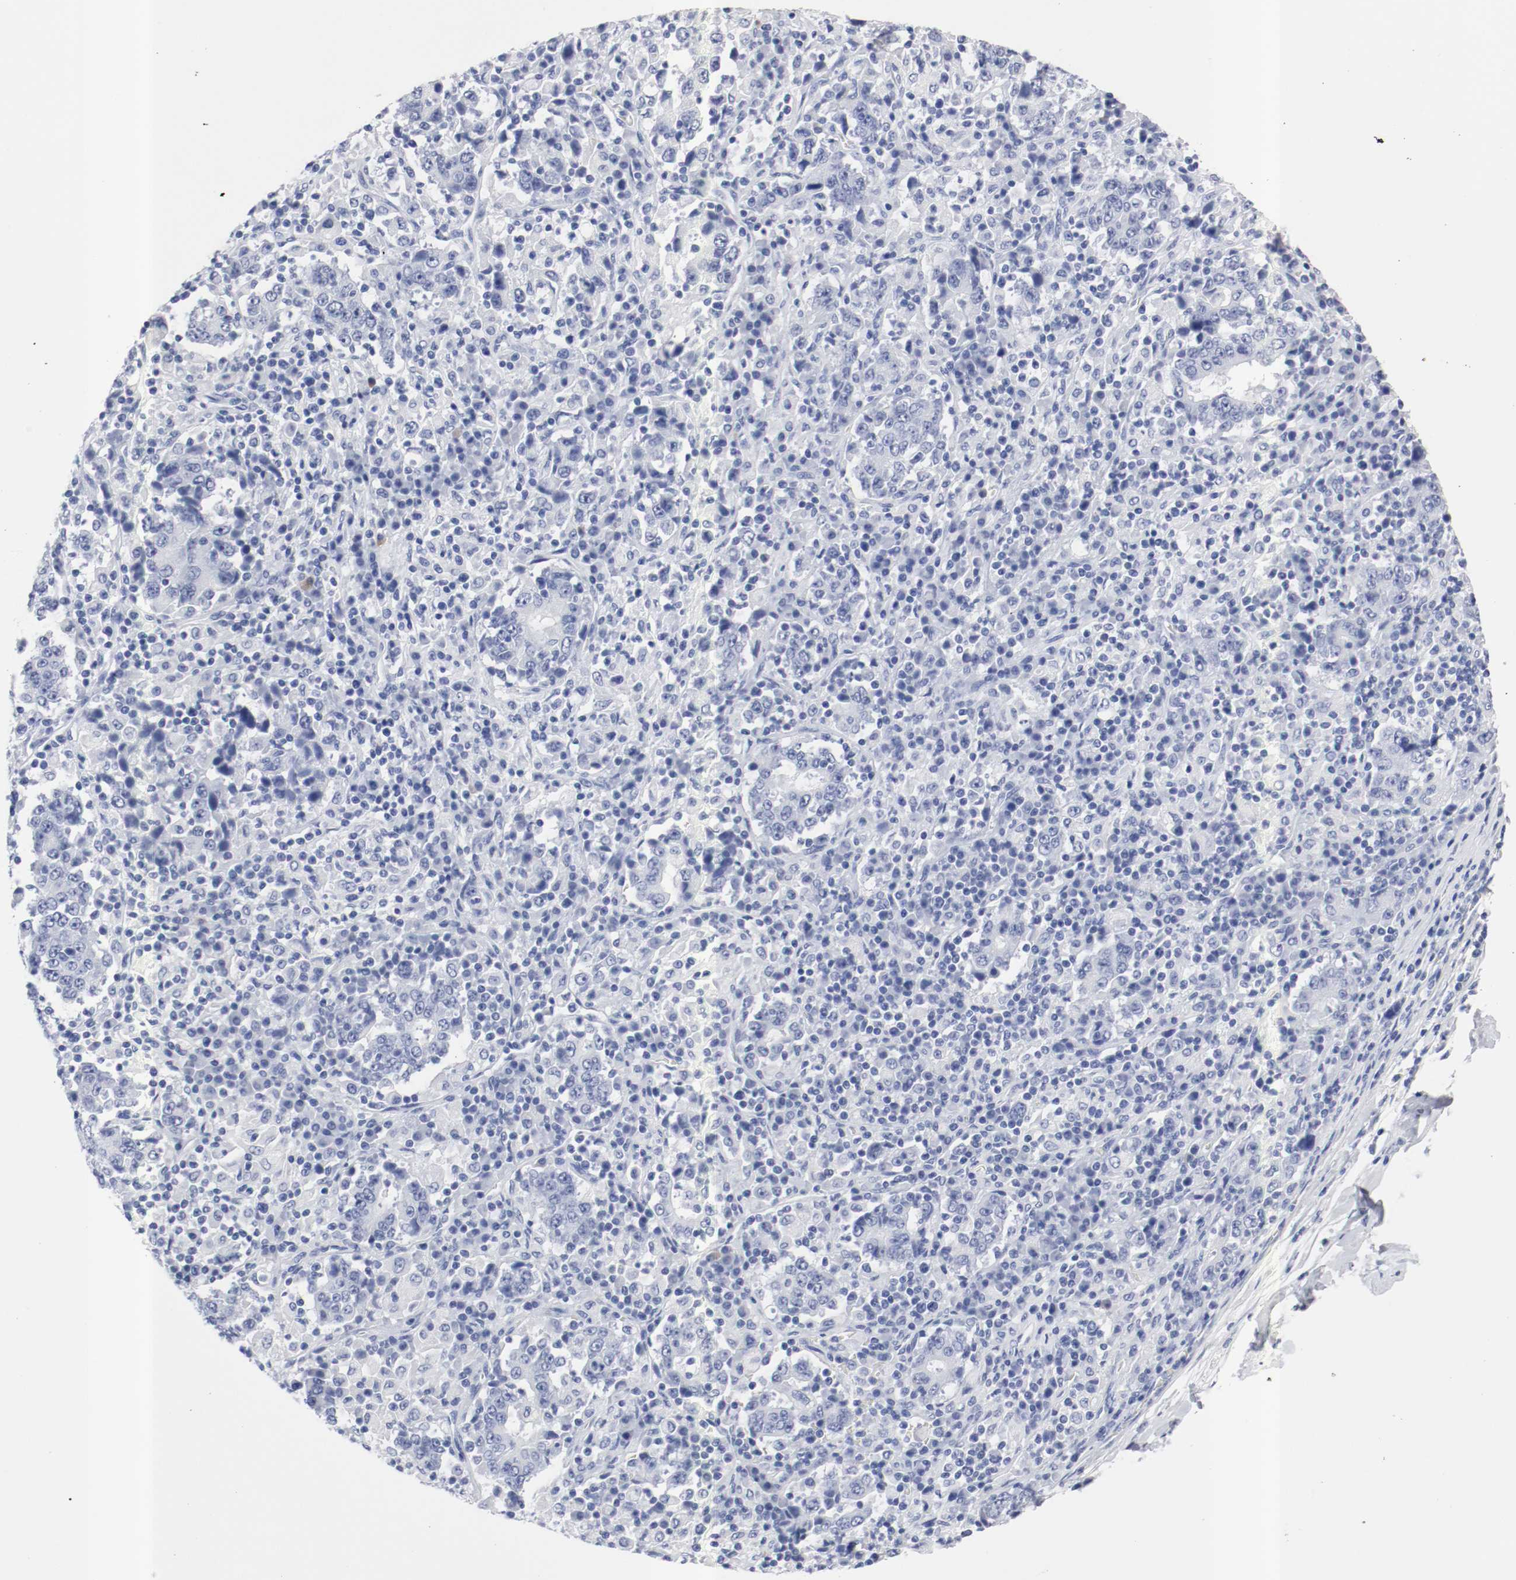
{"staining": {"intensity": "negative", "quantity": "none", "location": "none"}, "tissue": "stomach cancer", "cell_type": "Tumor cells", "image_type": "cancer", "snomed": [{"axis": "morphology", "description": "Normal tissue, NOS"}, {"axis": "morphology", "description": "Adenocarcinoma, NOS"}, {"axis": "topography", "description": "Stomach, upper"}, {"axis": "topography", "description": "Stomach"}], "caption": "Stomach cancer (adenocarcinoma) was stained to show a protein in brown. There is no significant positivity in tumor cells.", "gene": "GAD1", "patient": {"sex": "male", "age": 59}}